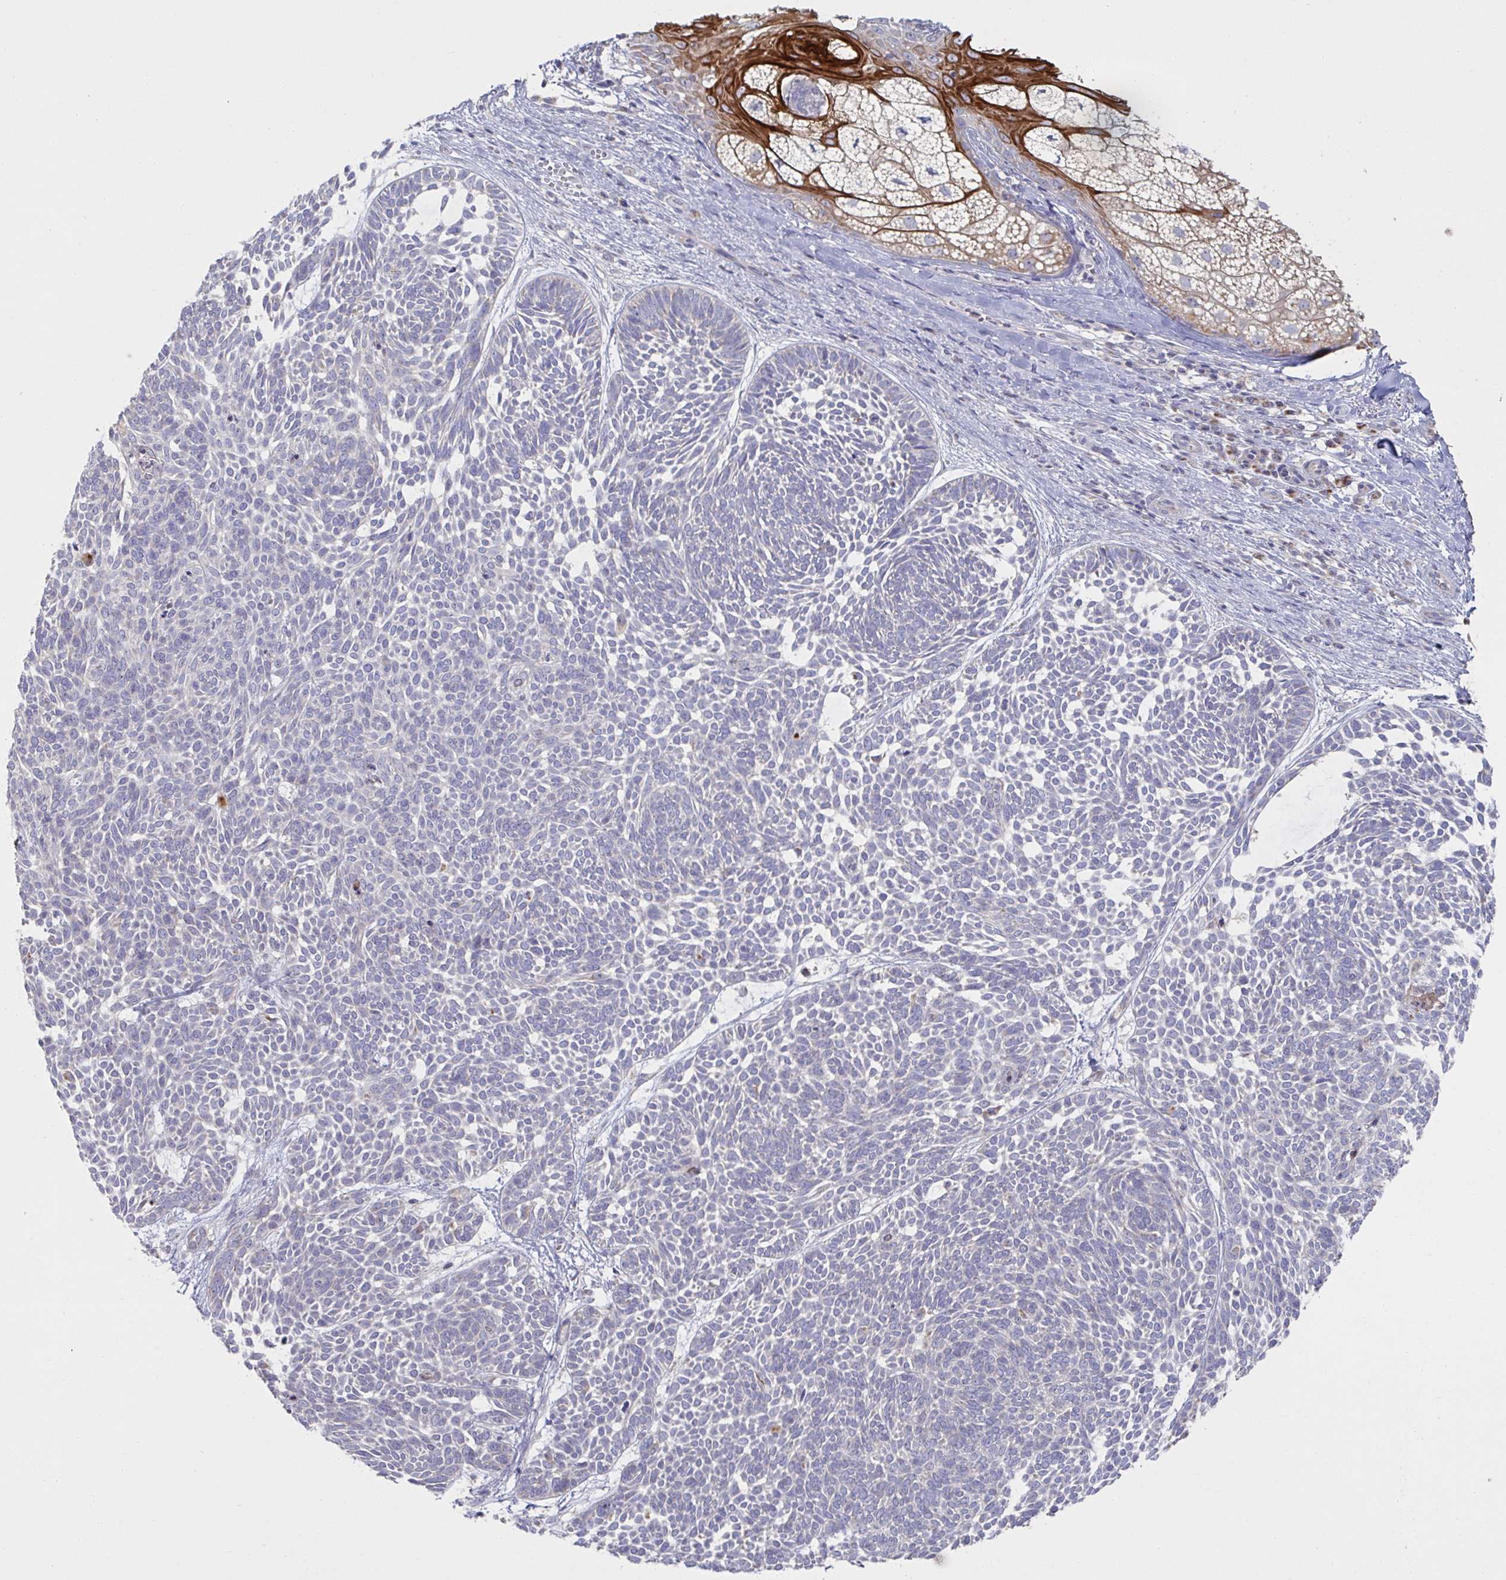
{"staining": {"intensity": "moderate", "quantity": "<25%", "location": "cytoplasmic/membranous"}, "tissue": "skin cancer", "cell_type": "Tumor cells", "image_type": "cancer", "snomed": [{"axis": "morphology", "description": "Basal cell carcinoma"}, {"axis": "topography", "description": "Skin"}, {"axis": "topography", "description": "Skin of trunk"}], "caption": "Human skin cancer (basal cell carcinoma) stained with a protein marker displays moderate staining in tumor cells.", "gene": "NDUFA7", "patient": {"sex": "male", "age": 74}}